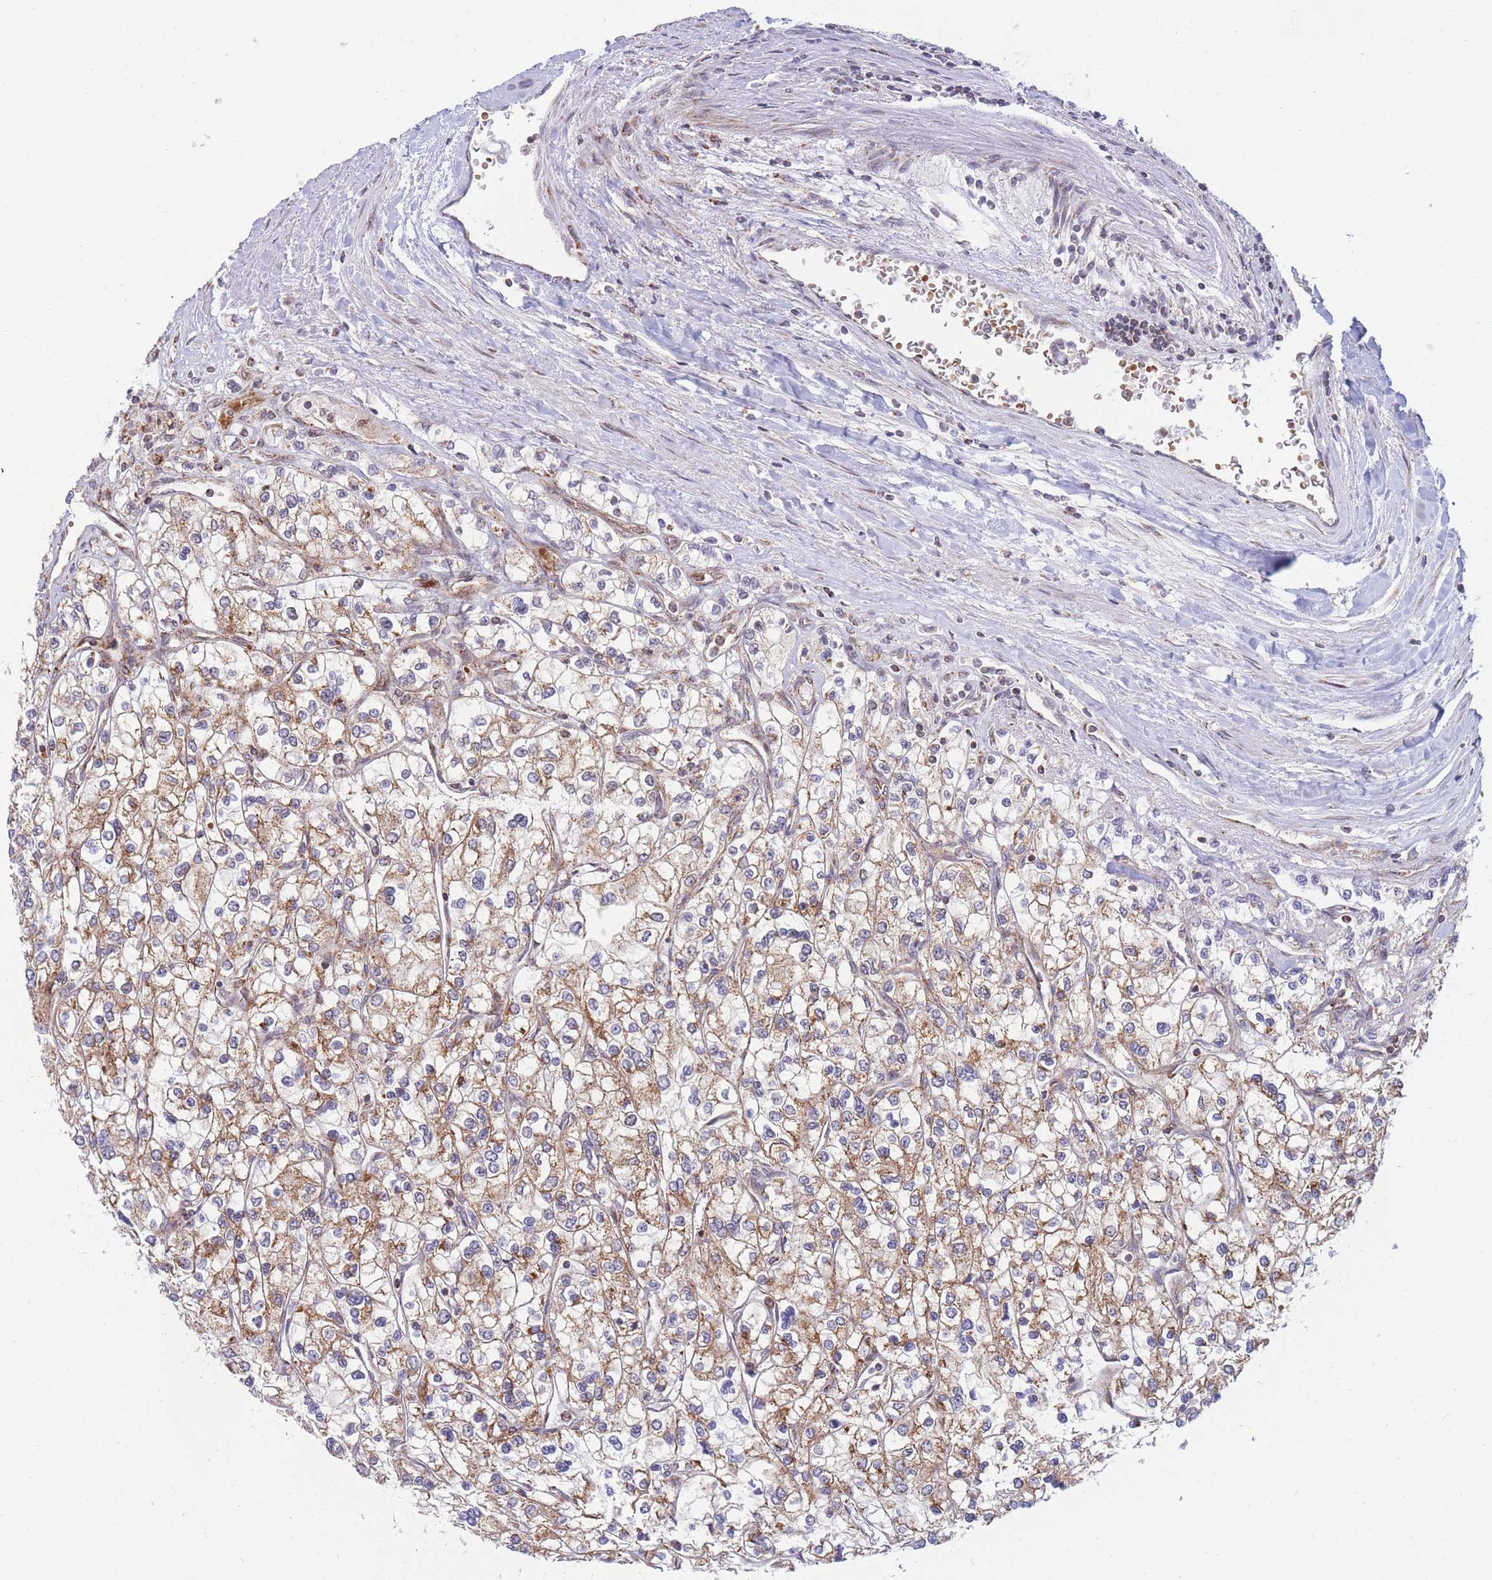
{"staining": {"intensity": "moderate", "quantity": "25%-75%", "location": "cytoplasmic/membranous"}, "tissue": "renal cancer", "cell_type": "Tumor cells", "image_type": "cancer", "snomed": [{"axis": "morphology", "description": "Adenocarcinoma, NOS"}, {"axis": "topography", "description": "Kidney"}], "caption": "DAB (3,3'-diaminobenzidine) immunohistochemical staining of adenocarcinoma (renal) exhibits moderate cytoplasmic/membranous protein staining in about 25%-75% of tumor cells.", "gene": "BOD1L1", "patient": {"sex": "male", "age": 80}}